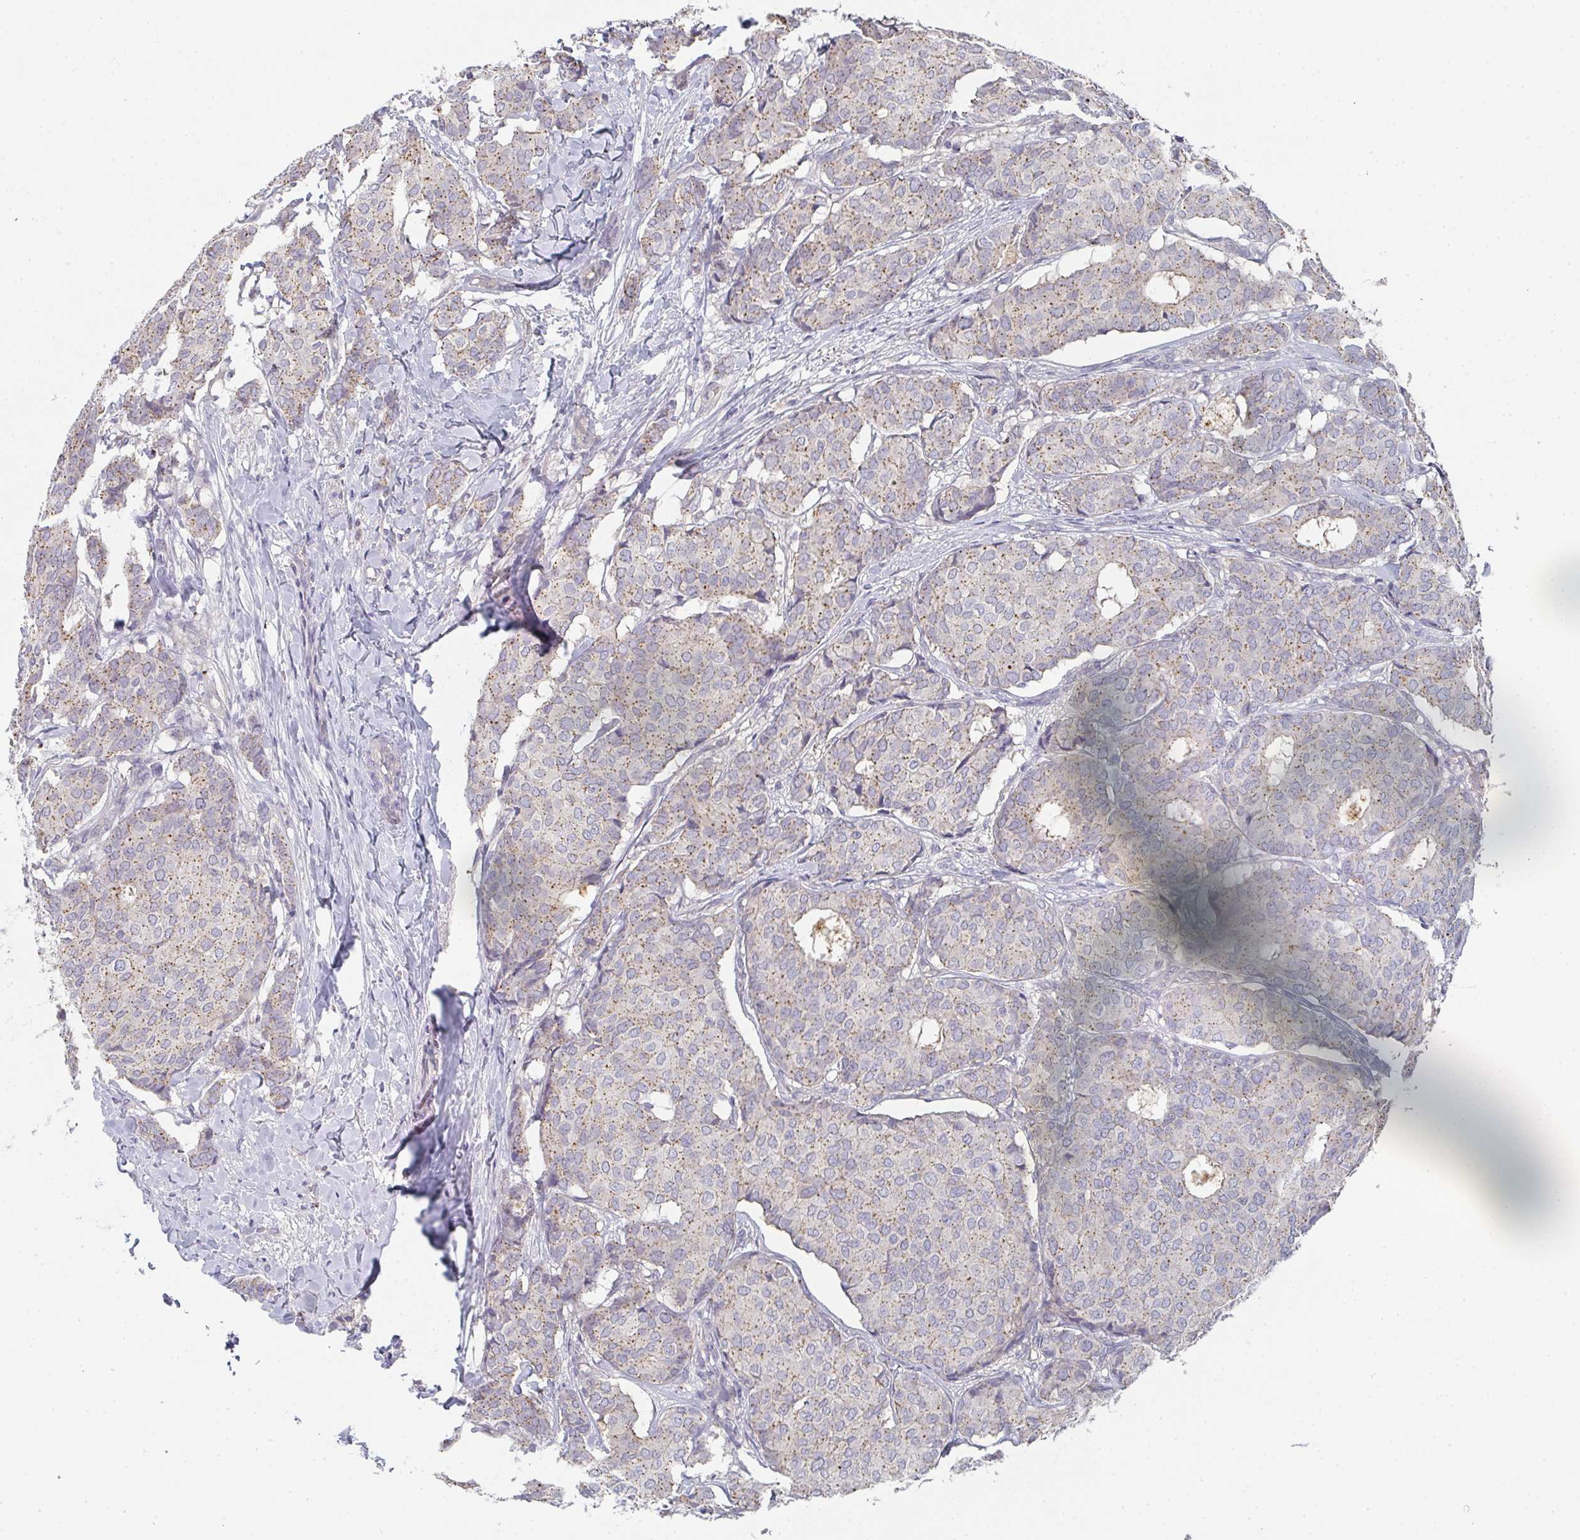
{"staining": {"intensity": "weak", "quantity": ">75%", "location": "cytoplasmic/membranous"}, "tissue": "breast cancer", "cell_type": "Tumor cells", "image_type": "cancer", "snomed": [{"axis": "morphology", "description": "Duct carcinoma"}, {"axis": "topography", "description": "Breast"}], "caption": "Protein staining demonstrates weak cytoplasmic/membranous staining in about >75% of tumor cells in breast cancer (intraductal carcinoma).", "gene": "CHMP5", "patient": {"sex": "female", "age": 75}}